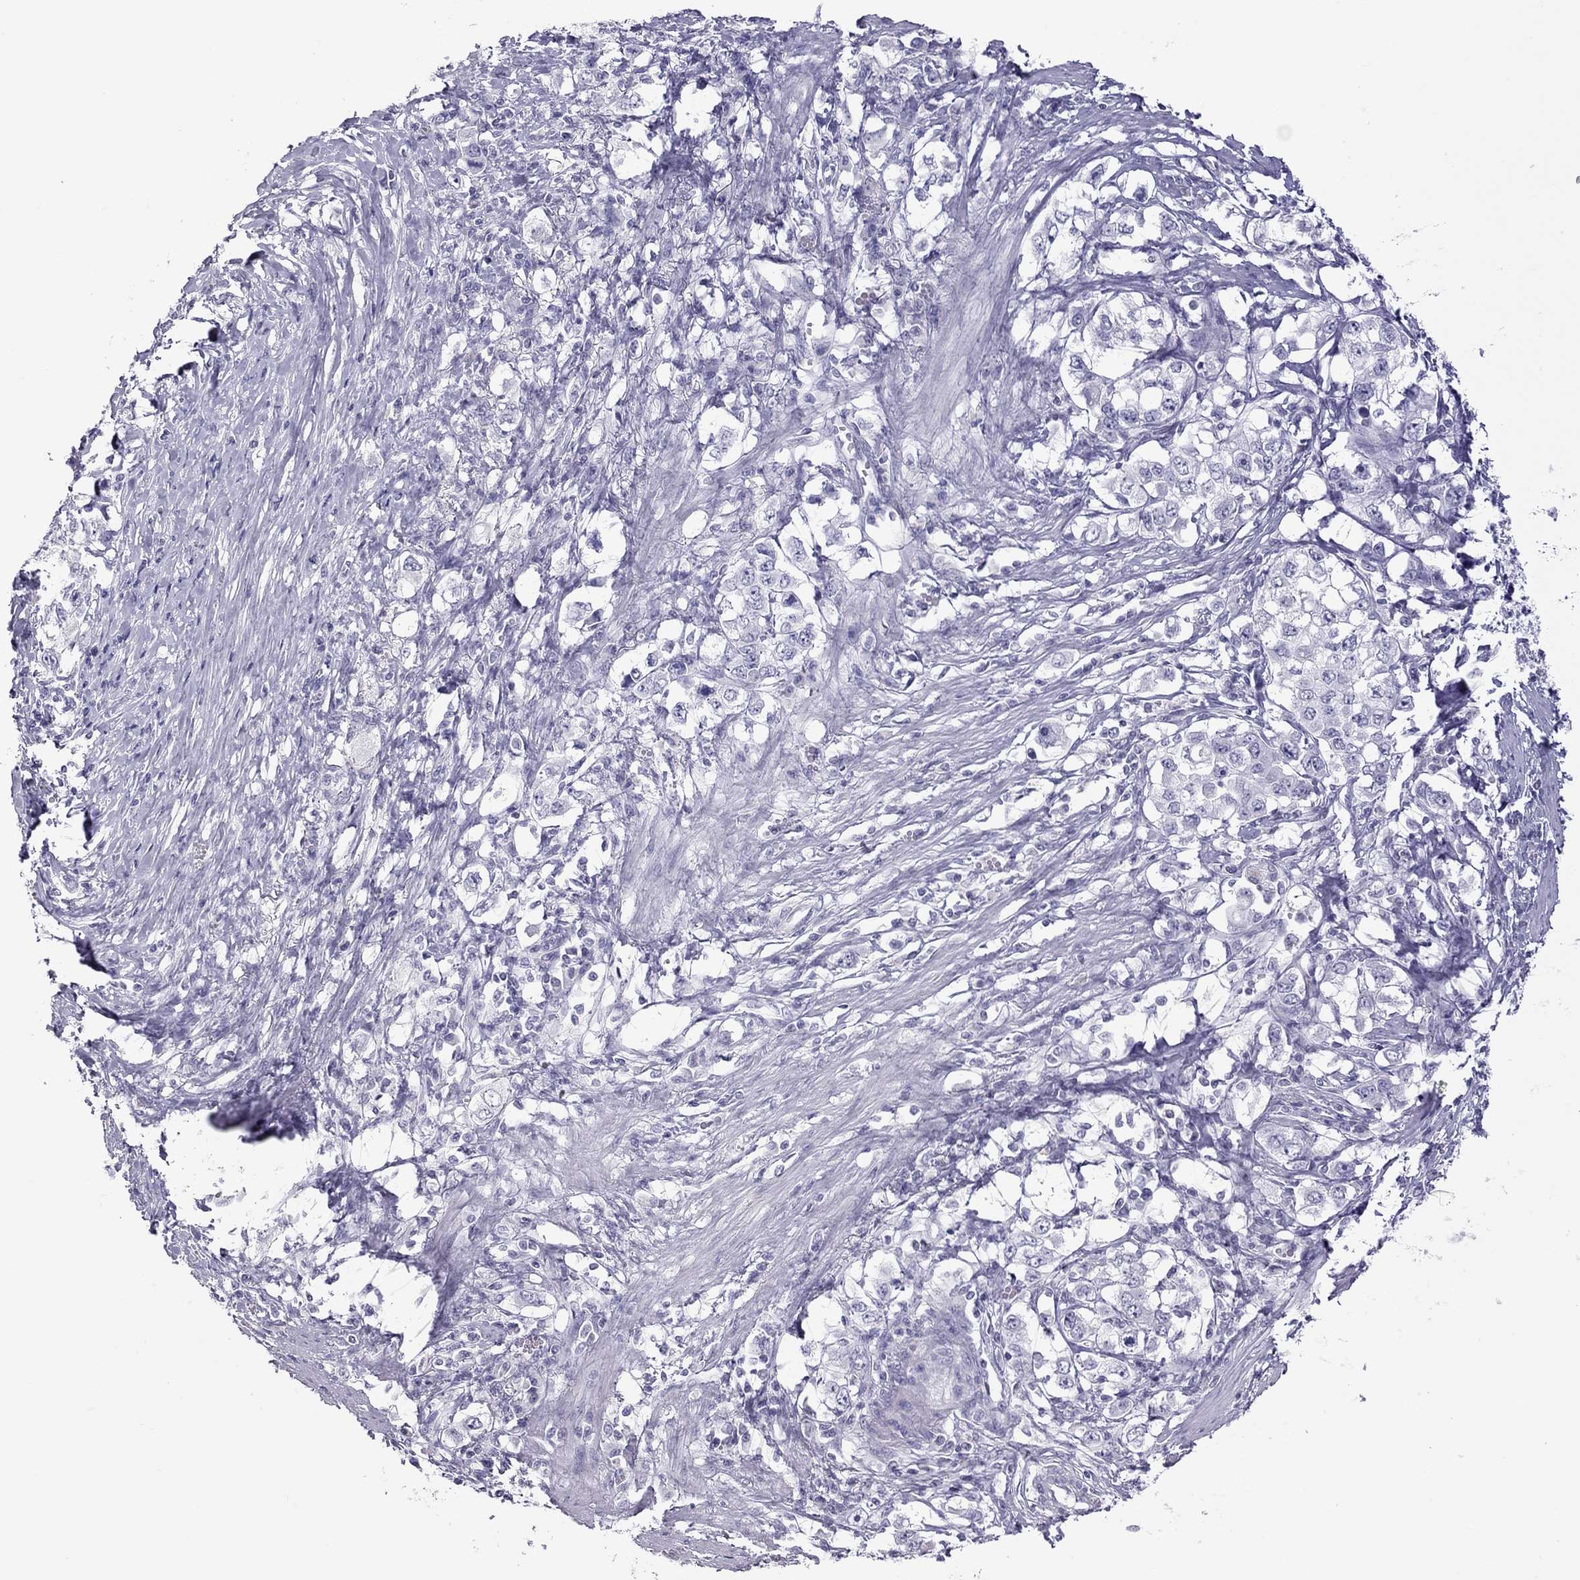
{"staining": {"intensity": "negative", "quantity": "none", "location": "none"}, "tissue": "stomach cancer", "cell_type": "Tumor cells", "image_type": "cancer", "snomed": [{"axis": "morphology", "description": "Adenocarcinoma, NOS"}, {"axis": "topography", "description": "Stomach, lower"}], "caption": "DAB immunohistochemical staining of adenocarcinoma (stomach) shows no significant positivity in tumor cells. (IHC, brightfield microscopy, high magnification).", "gene": "TEX14", "patient": {"sex": "female", "age": 72}}